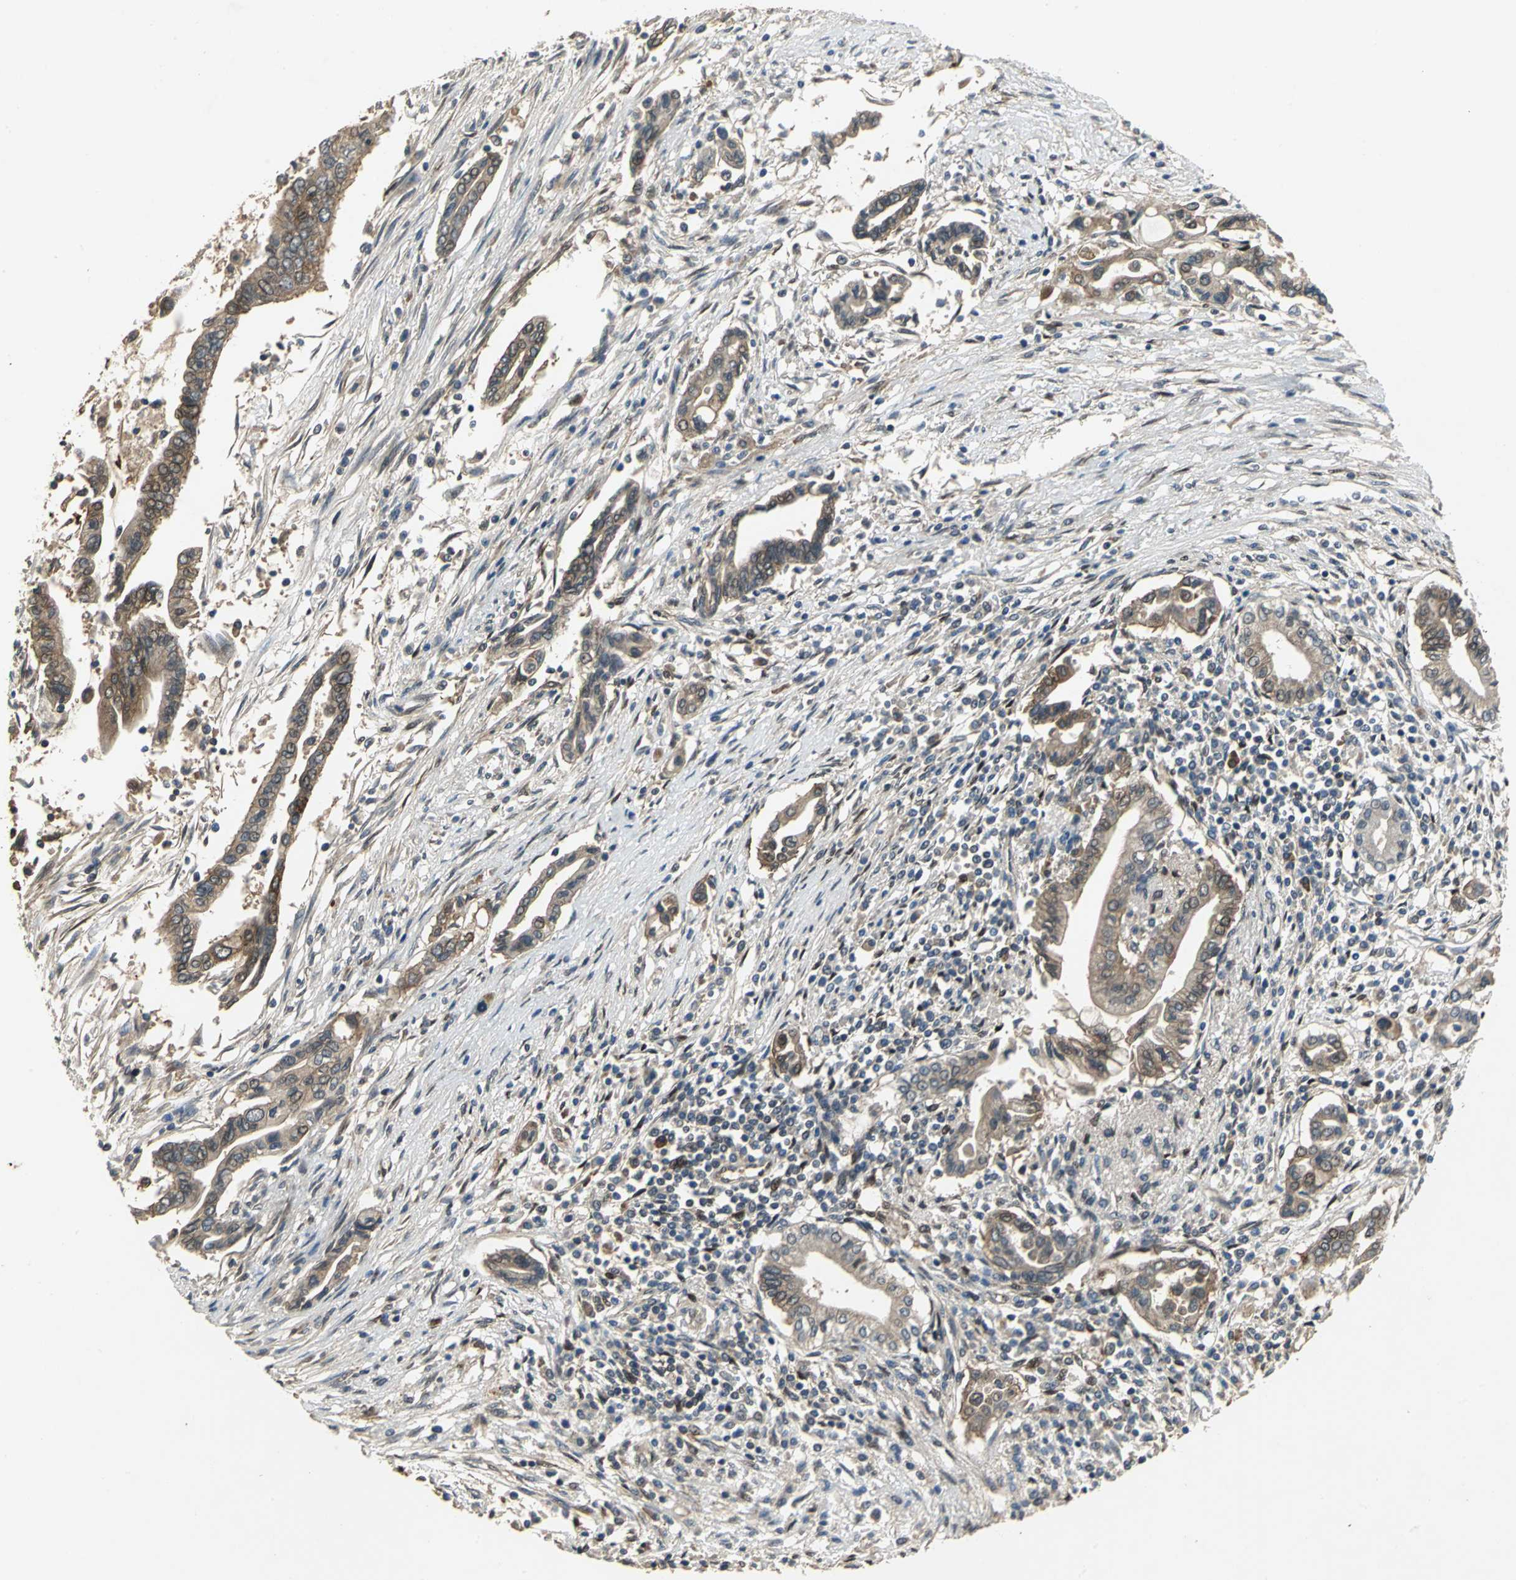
{"staining": {"intensity": "moderate", "quantity": ">75%", "location": "cytoplasmic/membranous"}, "tissue": "pancreatic cancer", "cell_type": "Tumor cells", "image_type": "cancer", "snomed": [{"axis": "morphology", "description": "Adenocarcinoma, NOS"}, {"axis": "topography", "description": "Pancreas"}], "caption": "Human pancreatic adenocarcinoma stained with a brown dye demonstrates moderate cytoplasmic/membranous positive staining in about >75% of tumor cells.", "gene": "MET", "patient": {"sex": "female", "age": 57}}